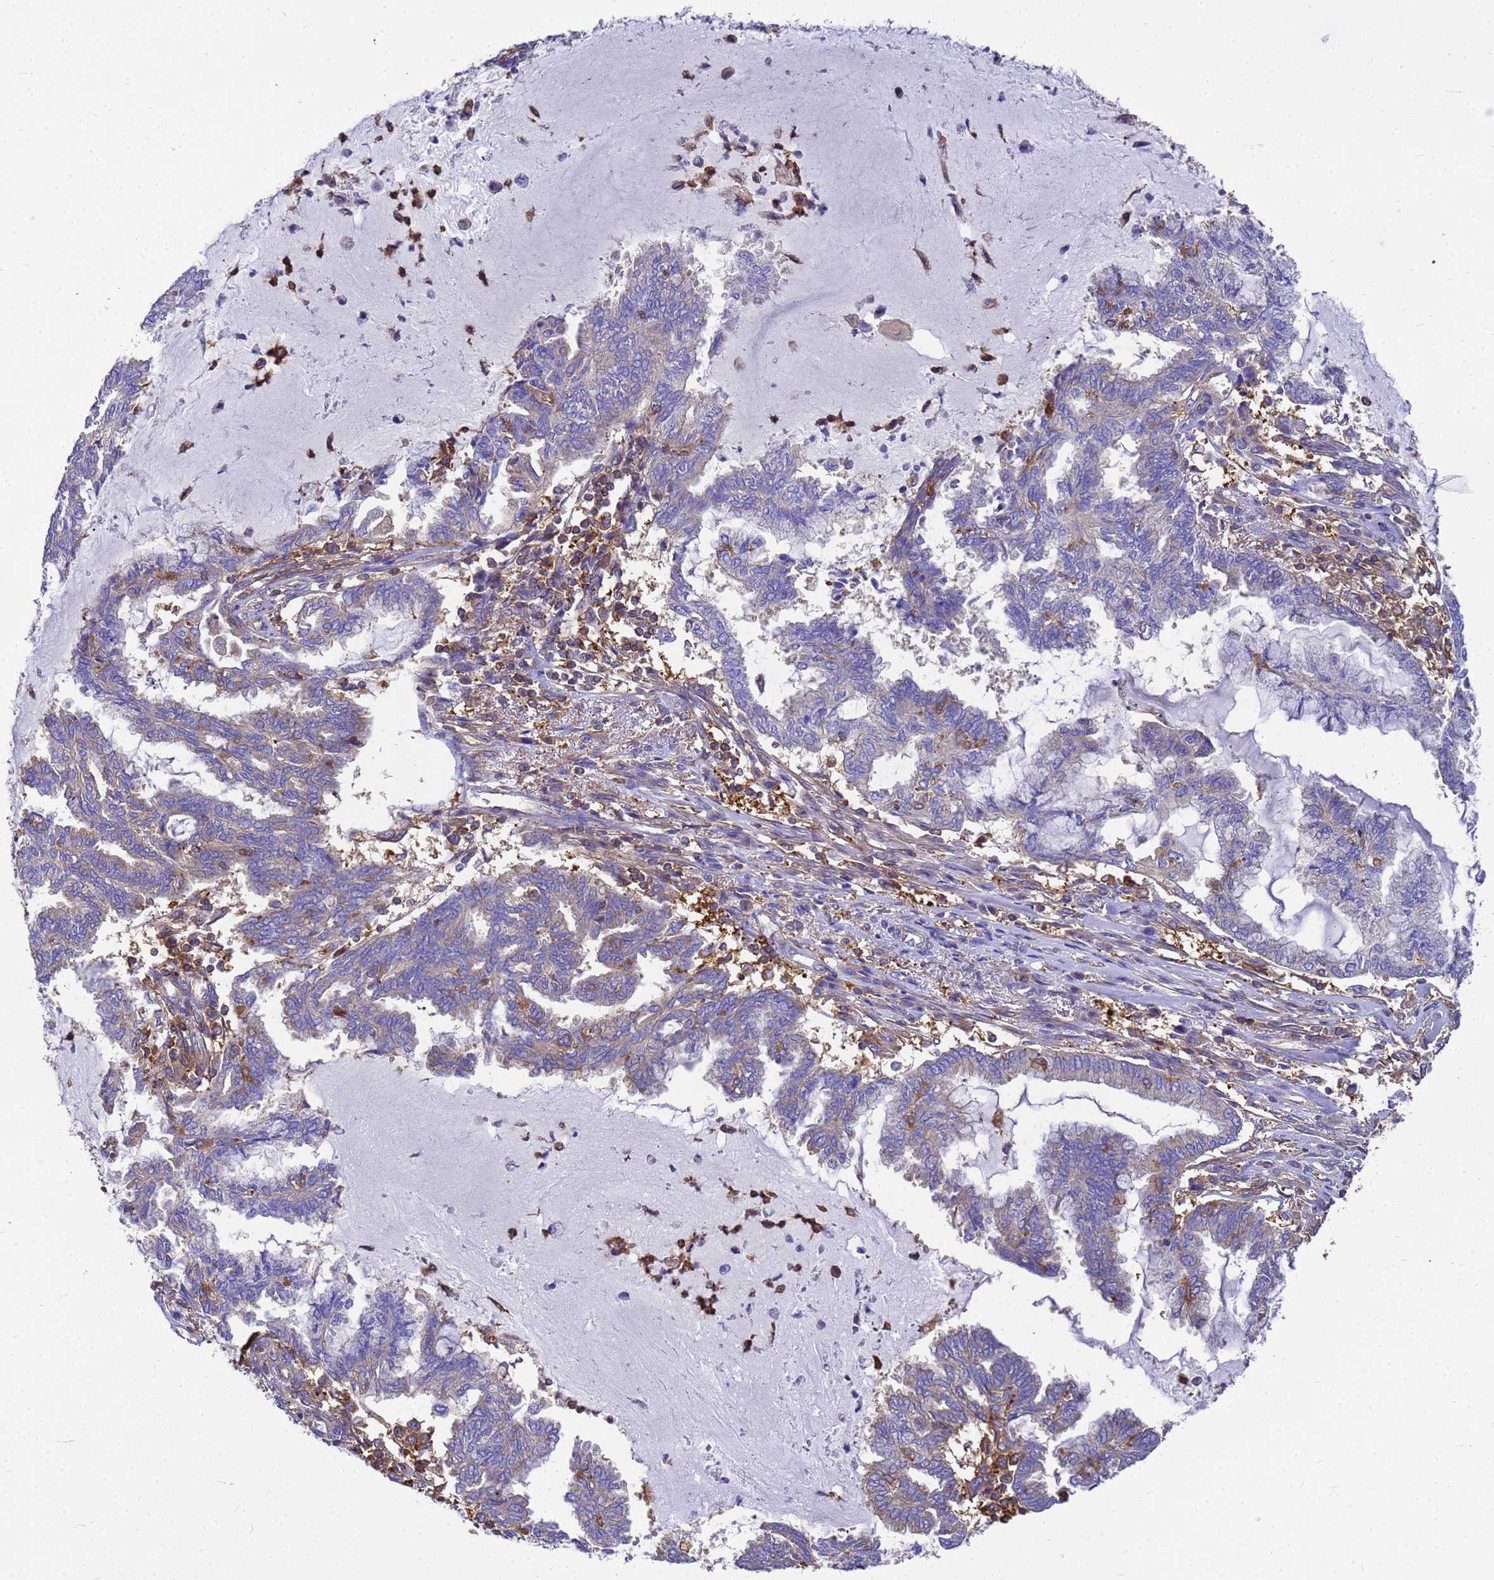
{"staining": {"intensity": "negative", "quantity": "none", "location": "none"}, "tissue": "endometrial cancer", "cell_type": "Tumor cells", "image_type": "cancer", "snomed": [{"axis": "morphology", "description": "Adenocarcinoma, NOS"}, {"axis": "topography", "description": "Endometrium"}], "caption": "Human adenocarcinoma (endometrial) stained for a protein using immunohistochemistry demonstrates no staining in tumor cells.", "gene": "ZNF235", "patient": {"sex": "female", "age": 86}}